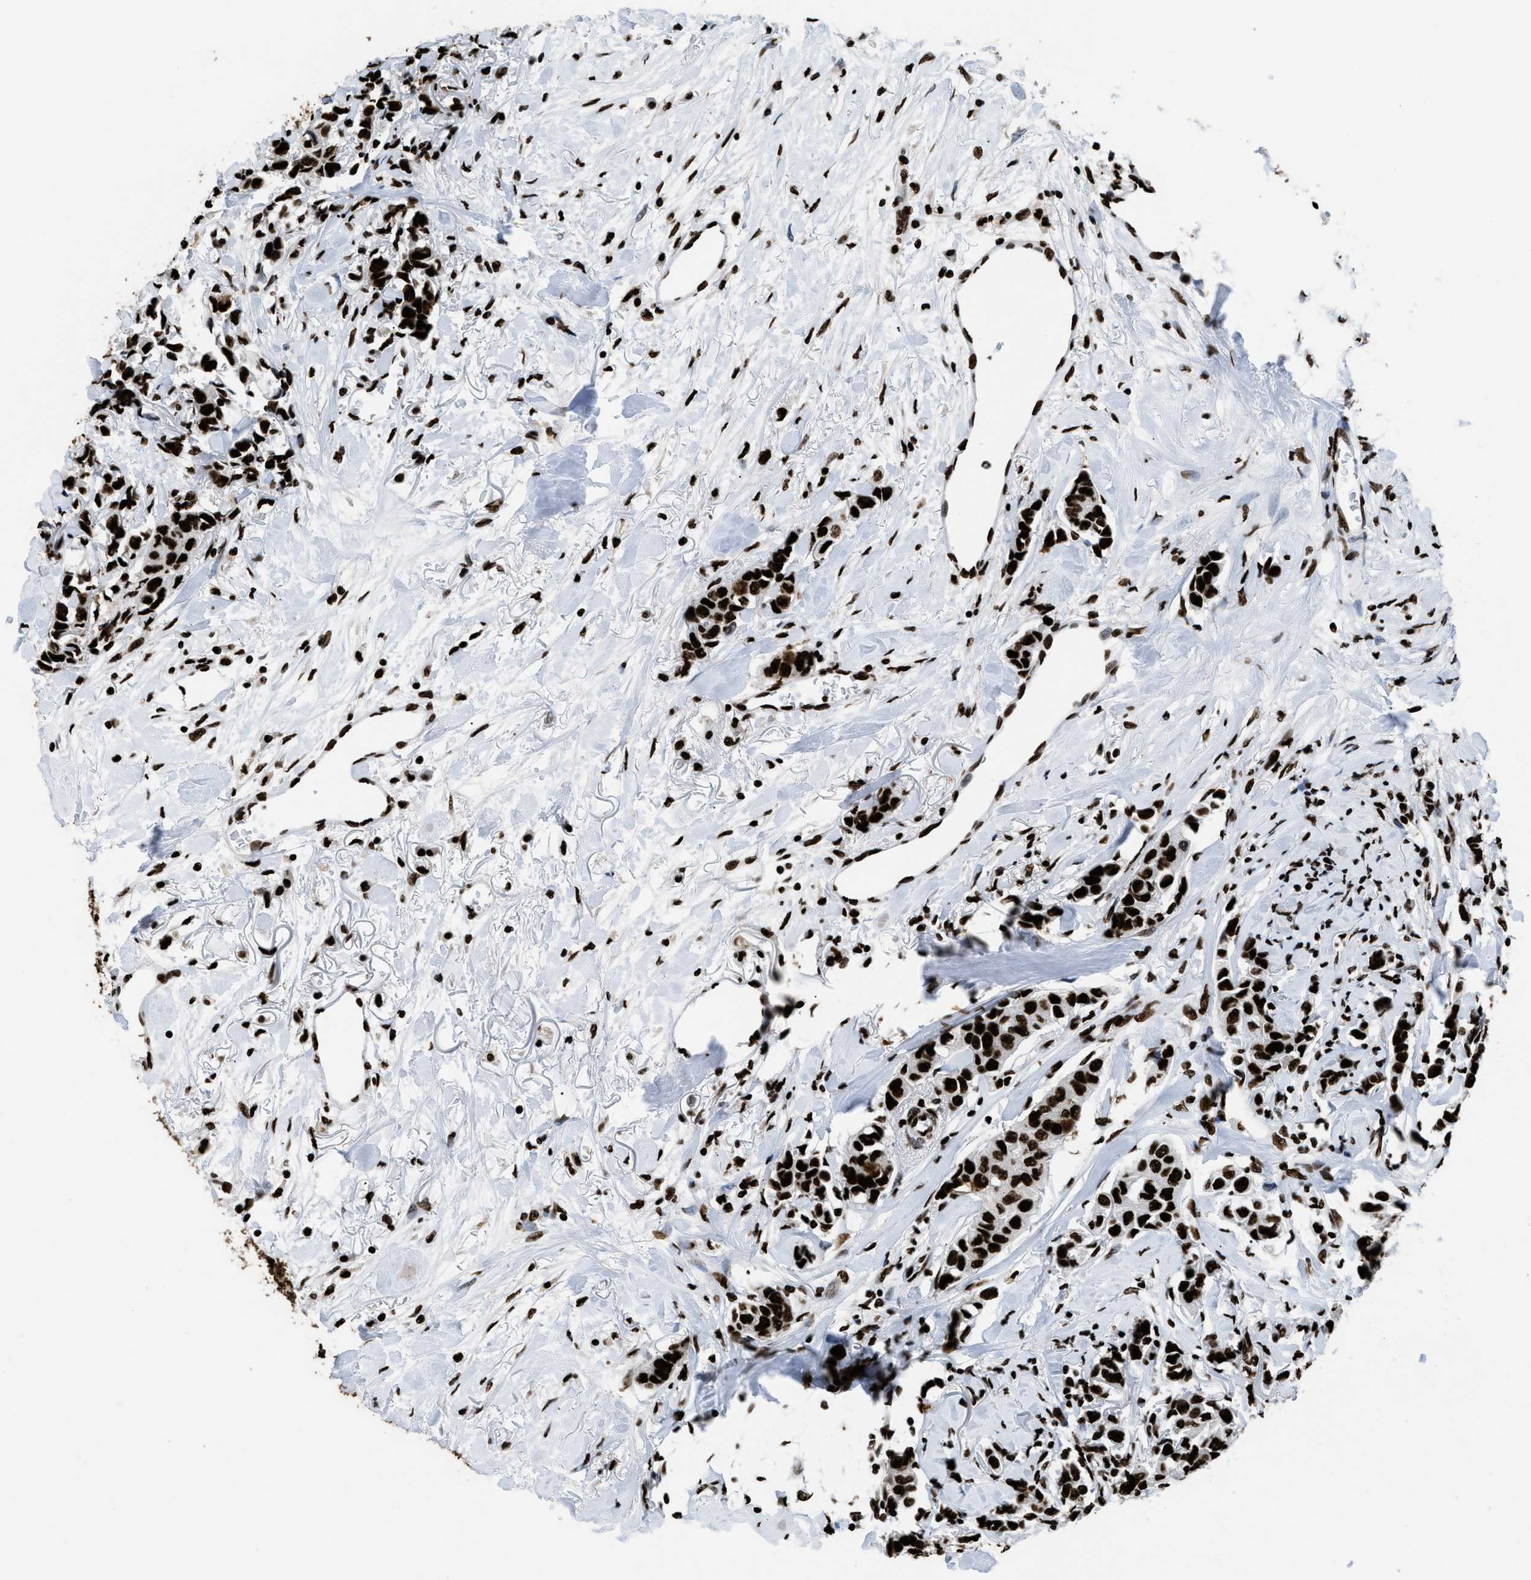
{"staining": {"intensity": "strong", "quantity": ">75%", "location": "nuclear"}, "tissue": "breast cancer", "cell_type": "Tumor cells", "image_type": "cancer", "snomed": [{"axis": "morphology", "description": "Duct carcinoma"}, {"axis": "topography", "description": "Breast"}], "caption": "This photomicrograph demonstrates IHC staining of breast infiltrating ductal carcinoma, with high strong nuclear positivity in approximately >75% of tumor cells.", "gene": "HNRNPM", "patient": {"sex": "female", "age": 80}}